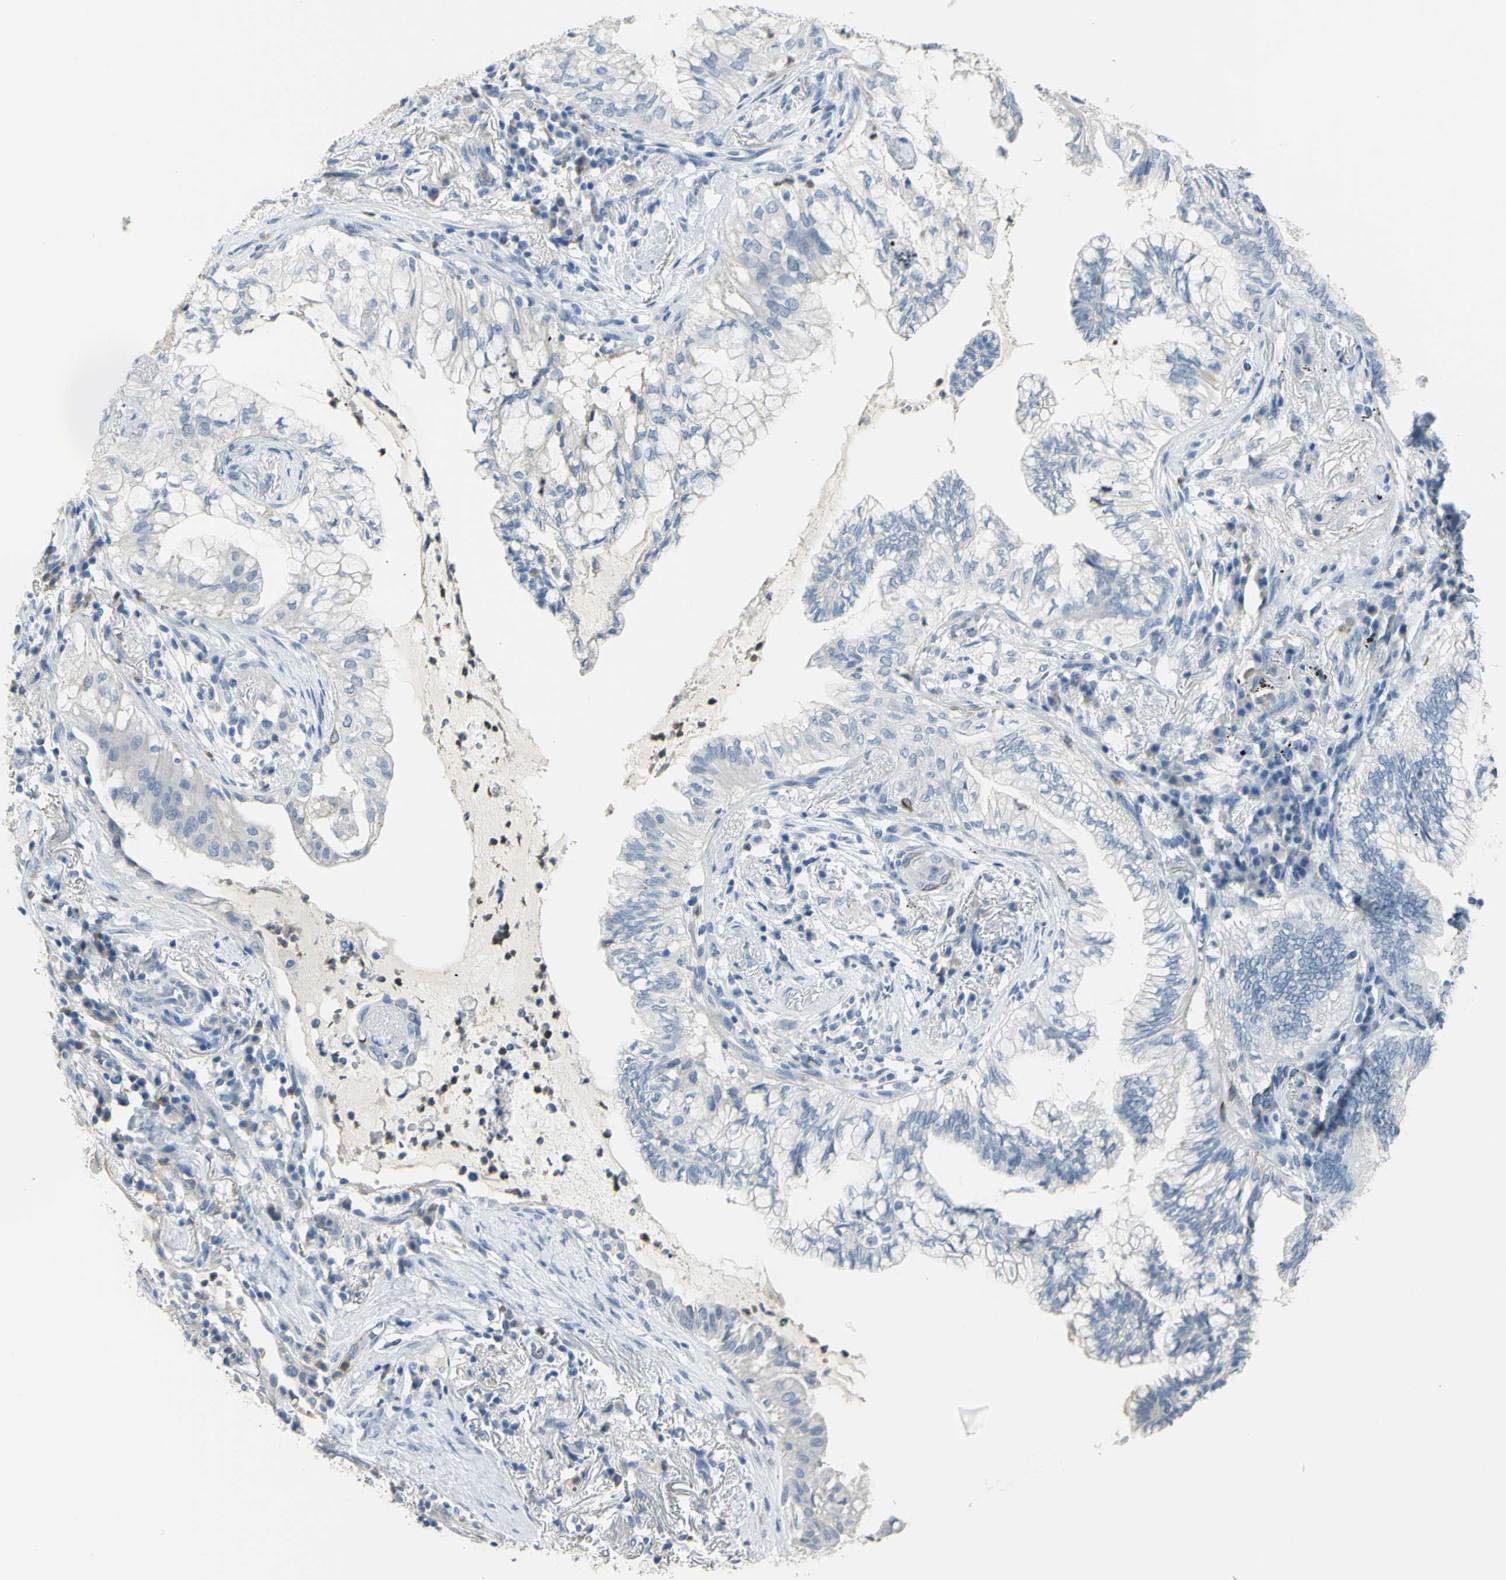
{"staining": {"intensity": "negative", "quantity": "none", "location": "none"}, "tissue": "lung cancer", "cell_type": "Tumor cells", "image_type": "cancer", "snomed": [{"axis": "morphology", "description": "Adenocarcinoma, NOS"}, {"axis": "topography", "description": "Lung"}], "caption": "Immunohistochemistry image of human lung adenocarcinoma stained for a protein (brown), which shows no expression in tumor cells.", "gene": "ZNF557", "patient": {"sex": "female", "age": 70}}